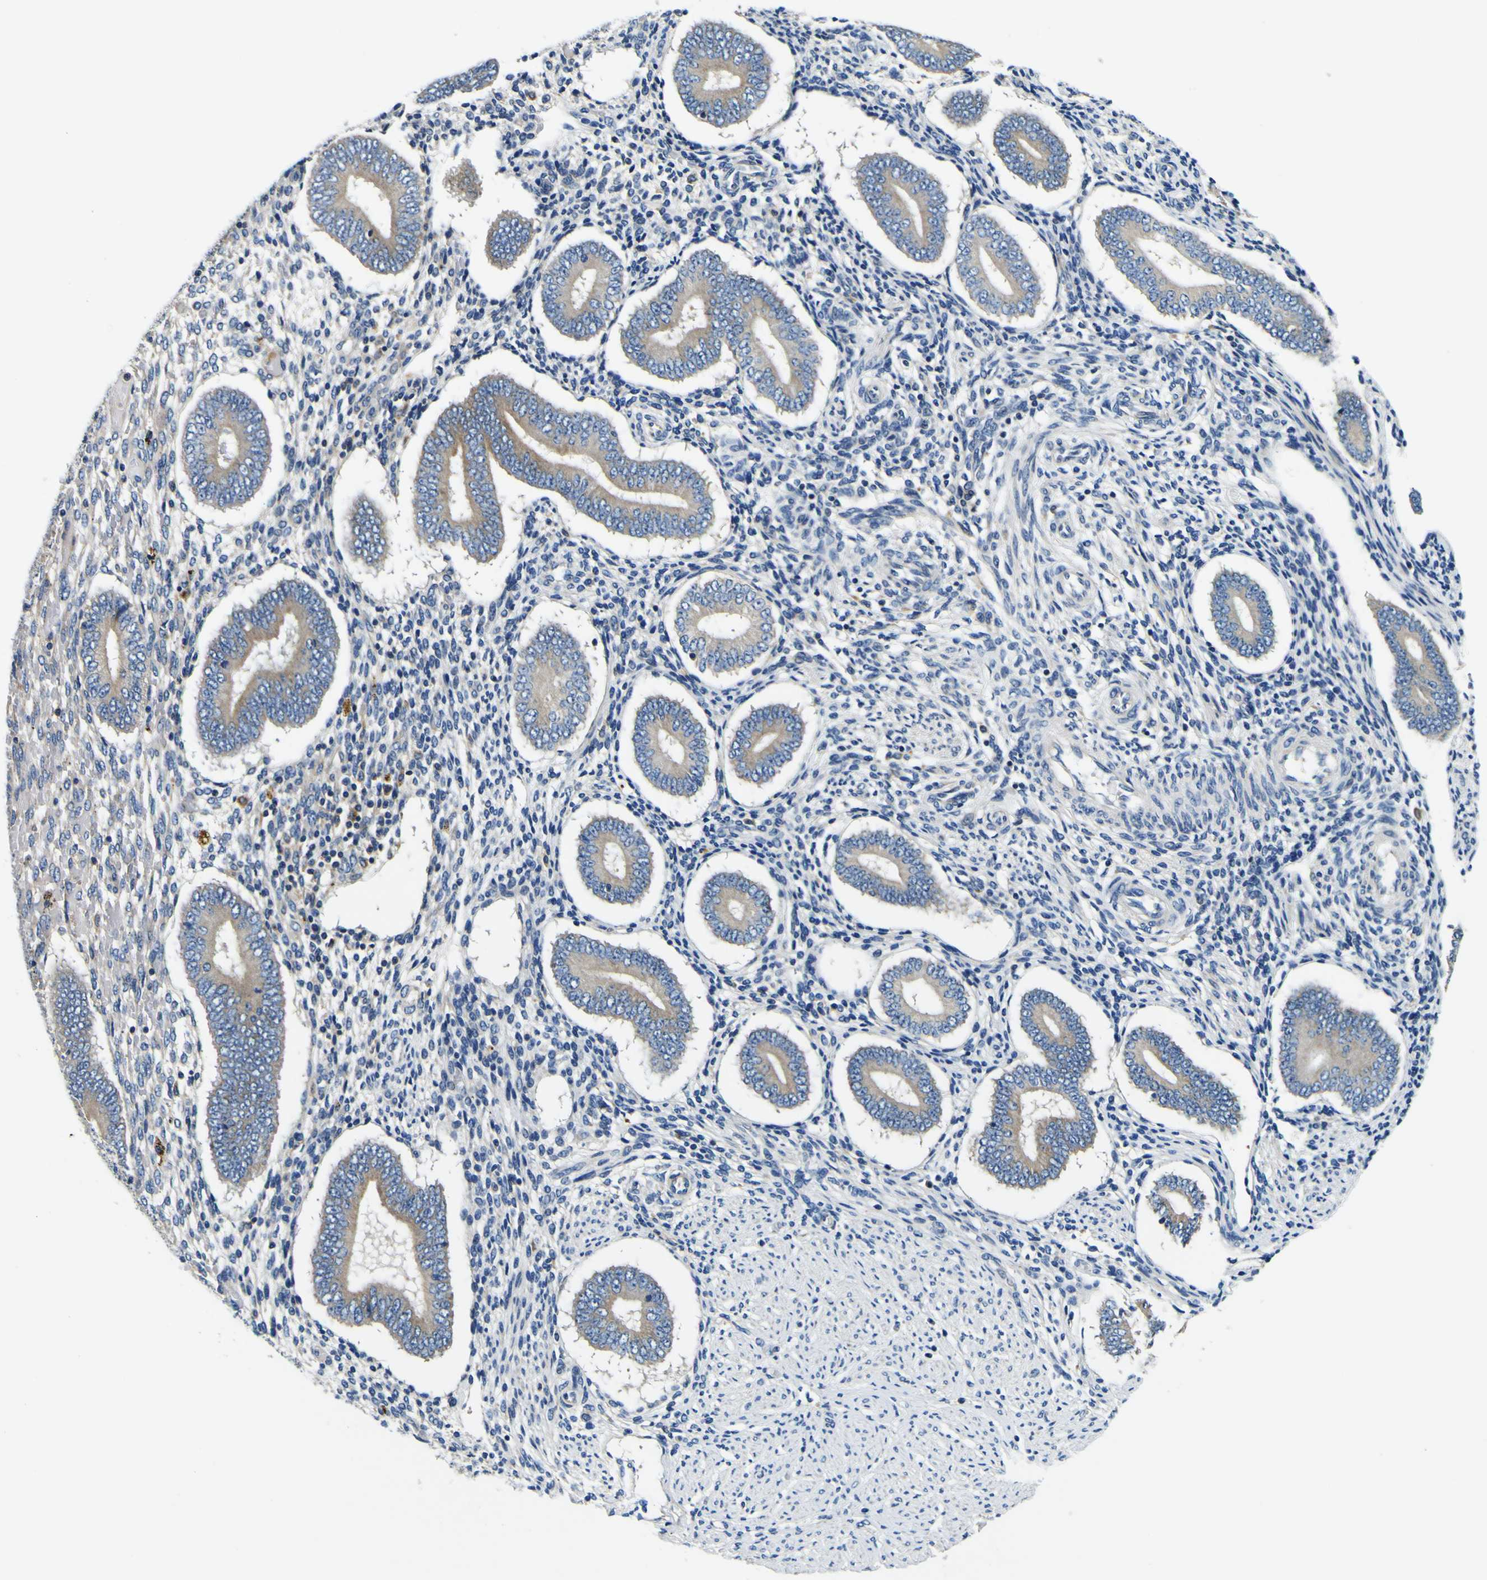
{"staining": {"intensity": "negative", "quantity": "none", "location": "none"}, "tissue": "endometrium", "cell_type": "Cells in endometrial stroma", "image_type": "normal", "snomed": [{"axis": "morphology", "description": "Normal tissue, NOS"}, {"axis": "topography", "description": "Endometrium"}], "caption": "Immunohistochemical staining of unremarkable endometrium shows no significant positivity in cells in endometrial stroma. (DAB IHC visualized using brightfield microscopy, high magnification).", "gene": "CLSTN1", "patient": {"sex": "female", "age": 42}}